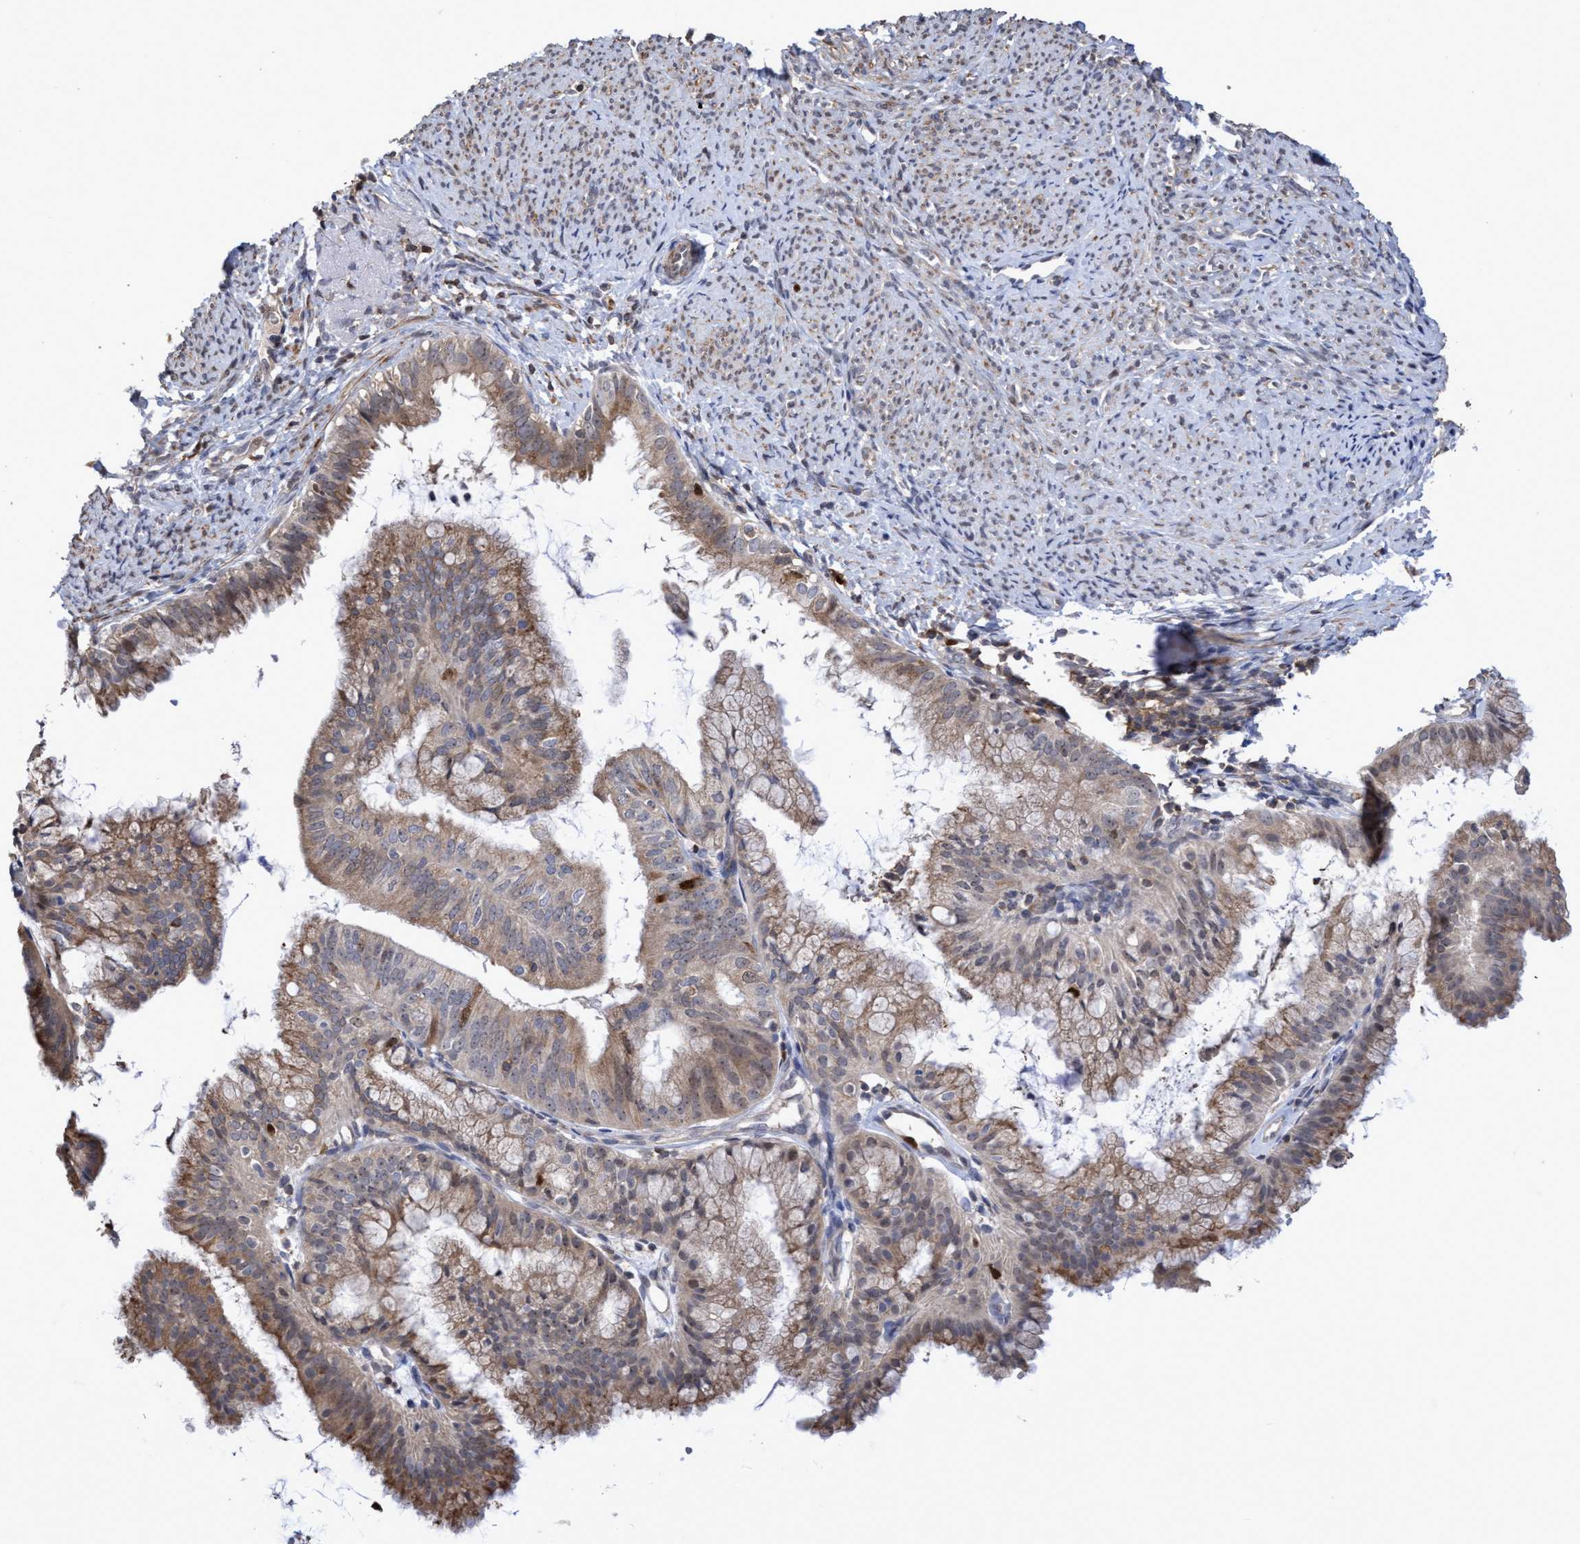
{"staining": {"intensity": "moderate", "quantity": ">75%", "location": "cytoplasmic/membranous,nuclear"}, "tissue": "endometrial cancer", "cell_type": "Tumor cells", "image_type": "cancer", "snomed": [{"axis": "morphology", "description": "Adenocarcinoma, NOS"}, {"axis": "topography", "description": "Endometrium"}], "caption": "About >75% of tumor cells in adenocarcinoma (endometrial) display moderate cytoplasmic/membranous and nuclear protein staining as visualized by brown immunohistochemical staining.", "gene": "SLBP", "patient": {"sex": "female", "age": 63}}